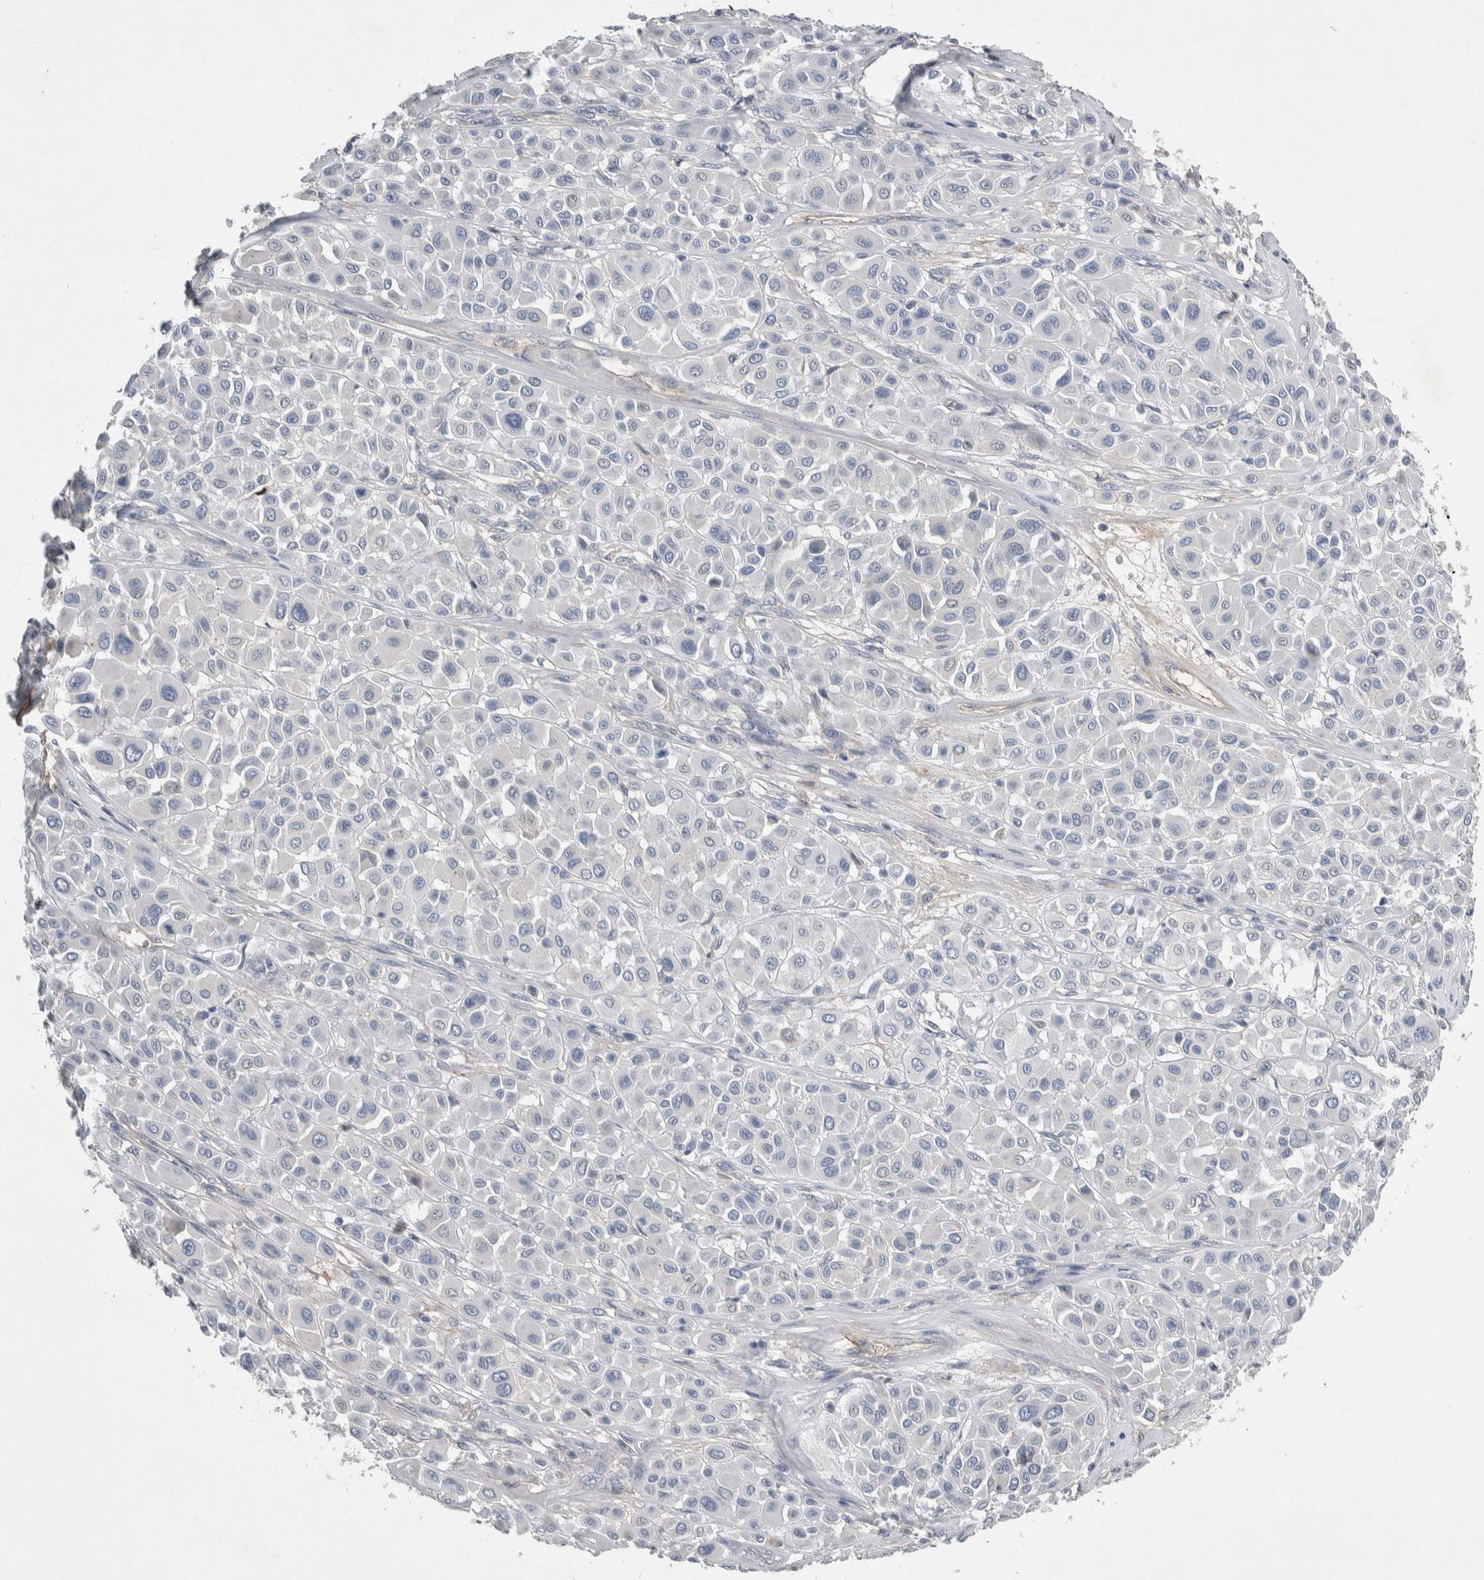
{"staining": {"intensity": "negative", "quantity": "none", "location": "none"}, "tissue": "melanoma", "cell_type": "Tumor cells", "image_type": "cancer", "snomed": [{"axis": "morphology", "description": "Malignant melanoma, Metastatic site"}, {"axis": "topography", "description": "Soft tissue"}], "caption": "This is a image of immunohistochemistry (IHC) staining of malignant melanoma (metastatic site), which shows no expression in tumor cells. (Stains: DAB (3,3'-diaminobenzidine) IHC with hematoxylin counter stain, Microscopy: brightfield microscopy at high magnification).", "gene": "CEP131", "patient": {"sex": "male", "age": 41}}